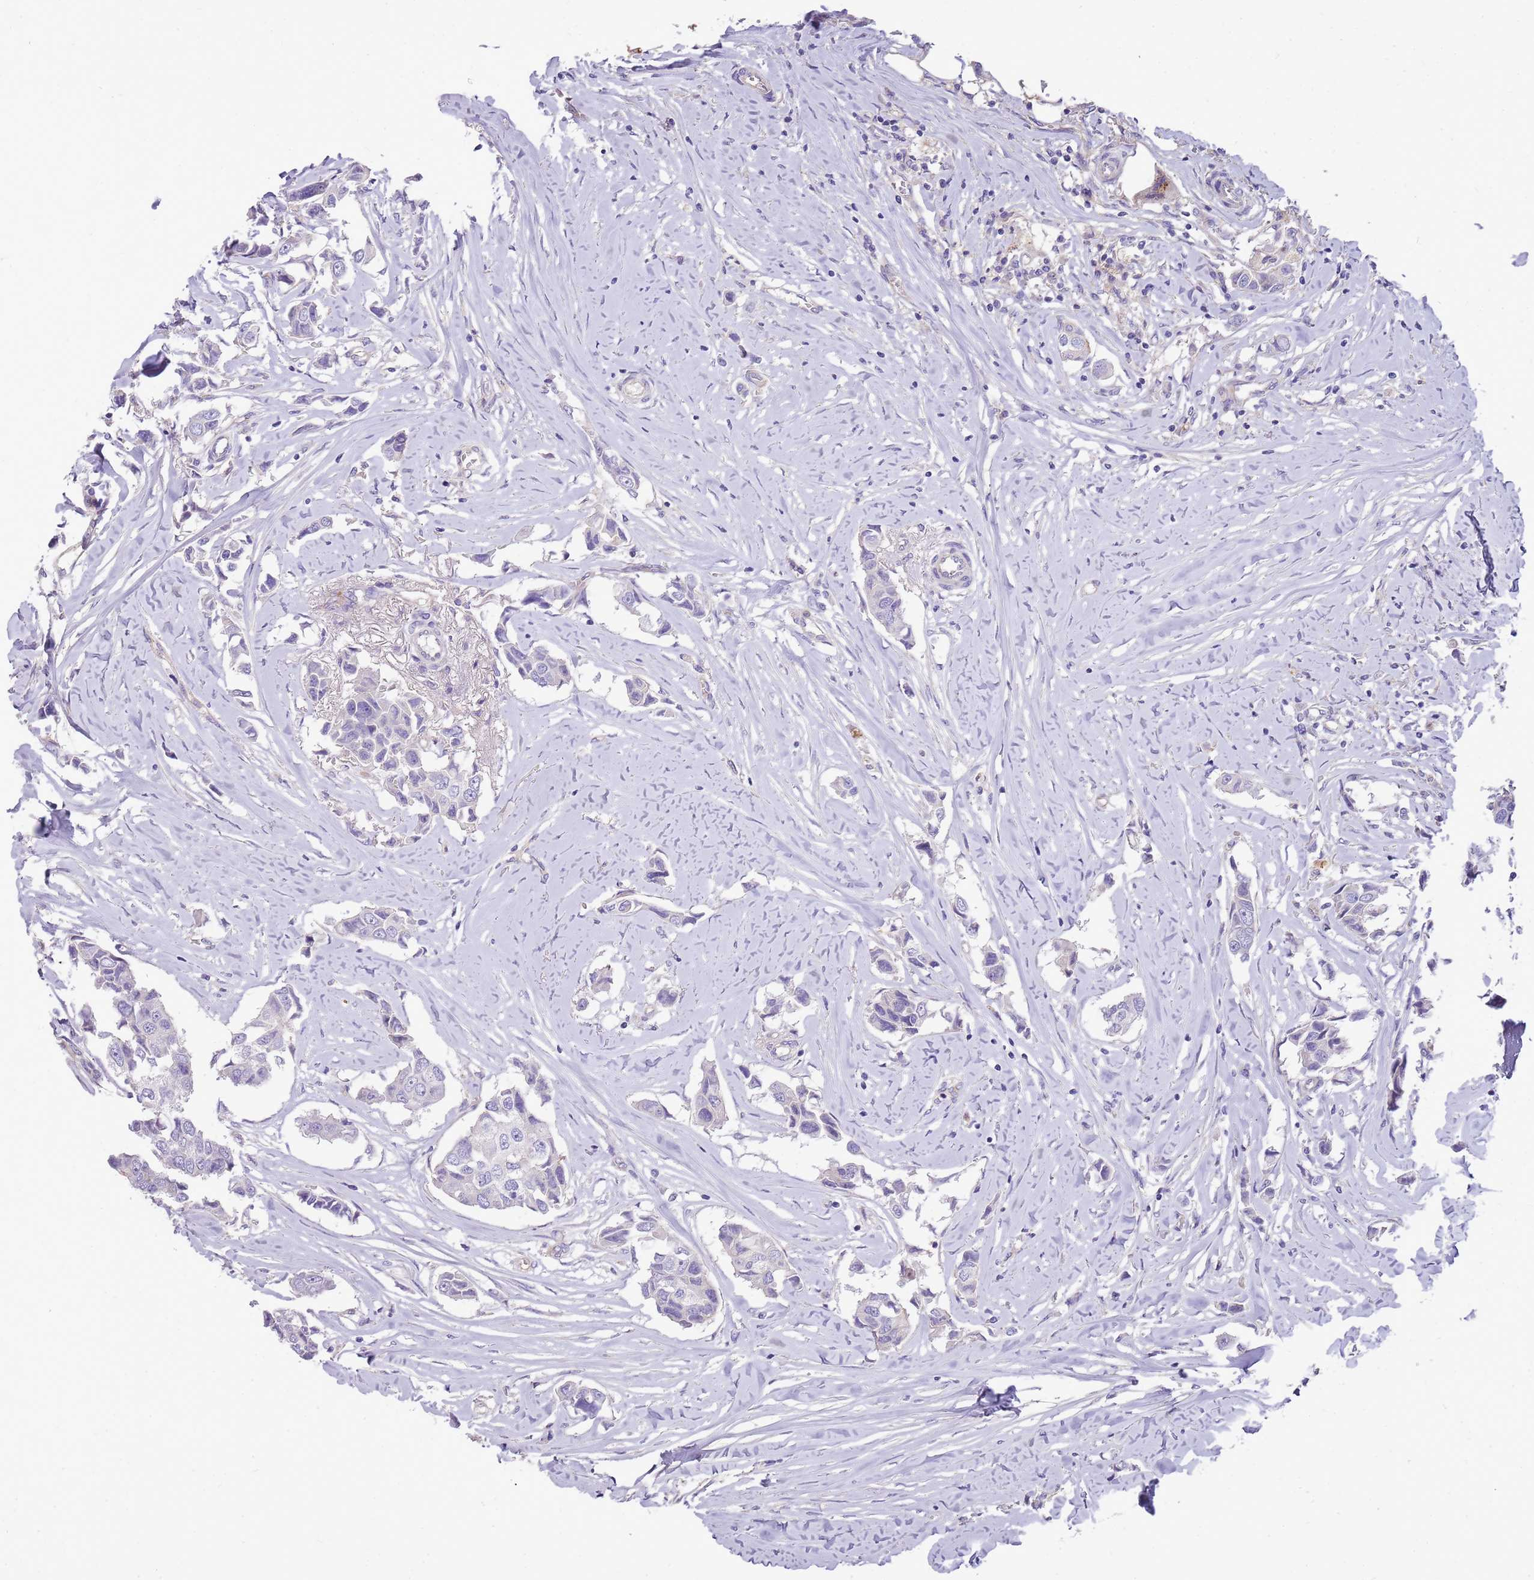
{"staining": {"intensity": "negative", "quantity": "none", "location": "none"}, "tissue": "breast cancer", "cell_type": "Tumor cells", "image_type": "cancer", "snomed": [{"axis": "morphology", "description": "Duct carcinoma"}, {"axis": "topography", "description": "Breast"}], "caption": "This is an immunohistochemistry photomicrograph of human breast cancer (intraductal carcinoma). There is no expression in tumor cells.", "gene": "NTN4", "patient": {"sex": "female", "age": 80}}